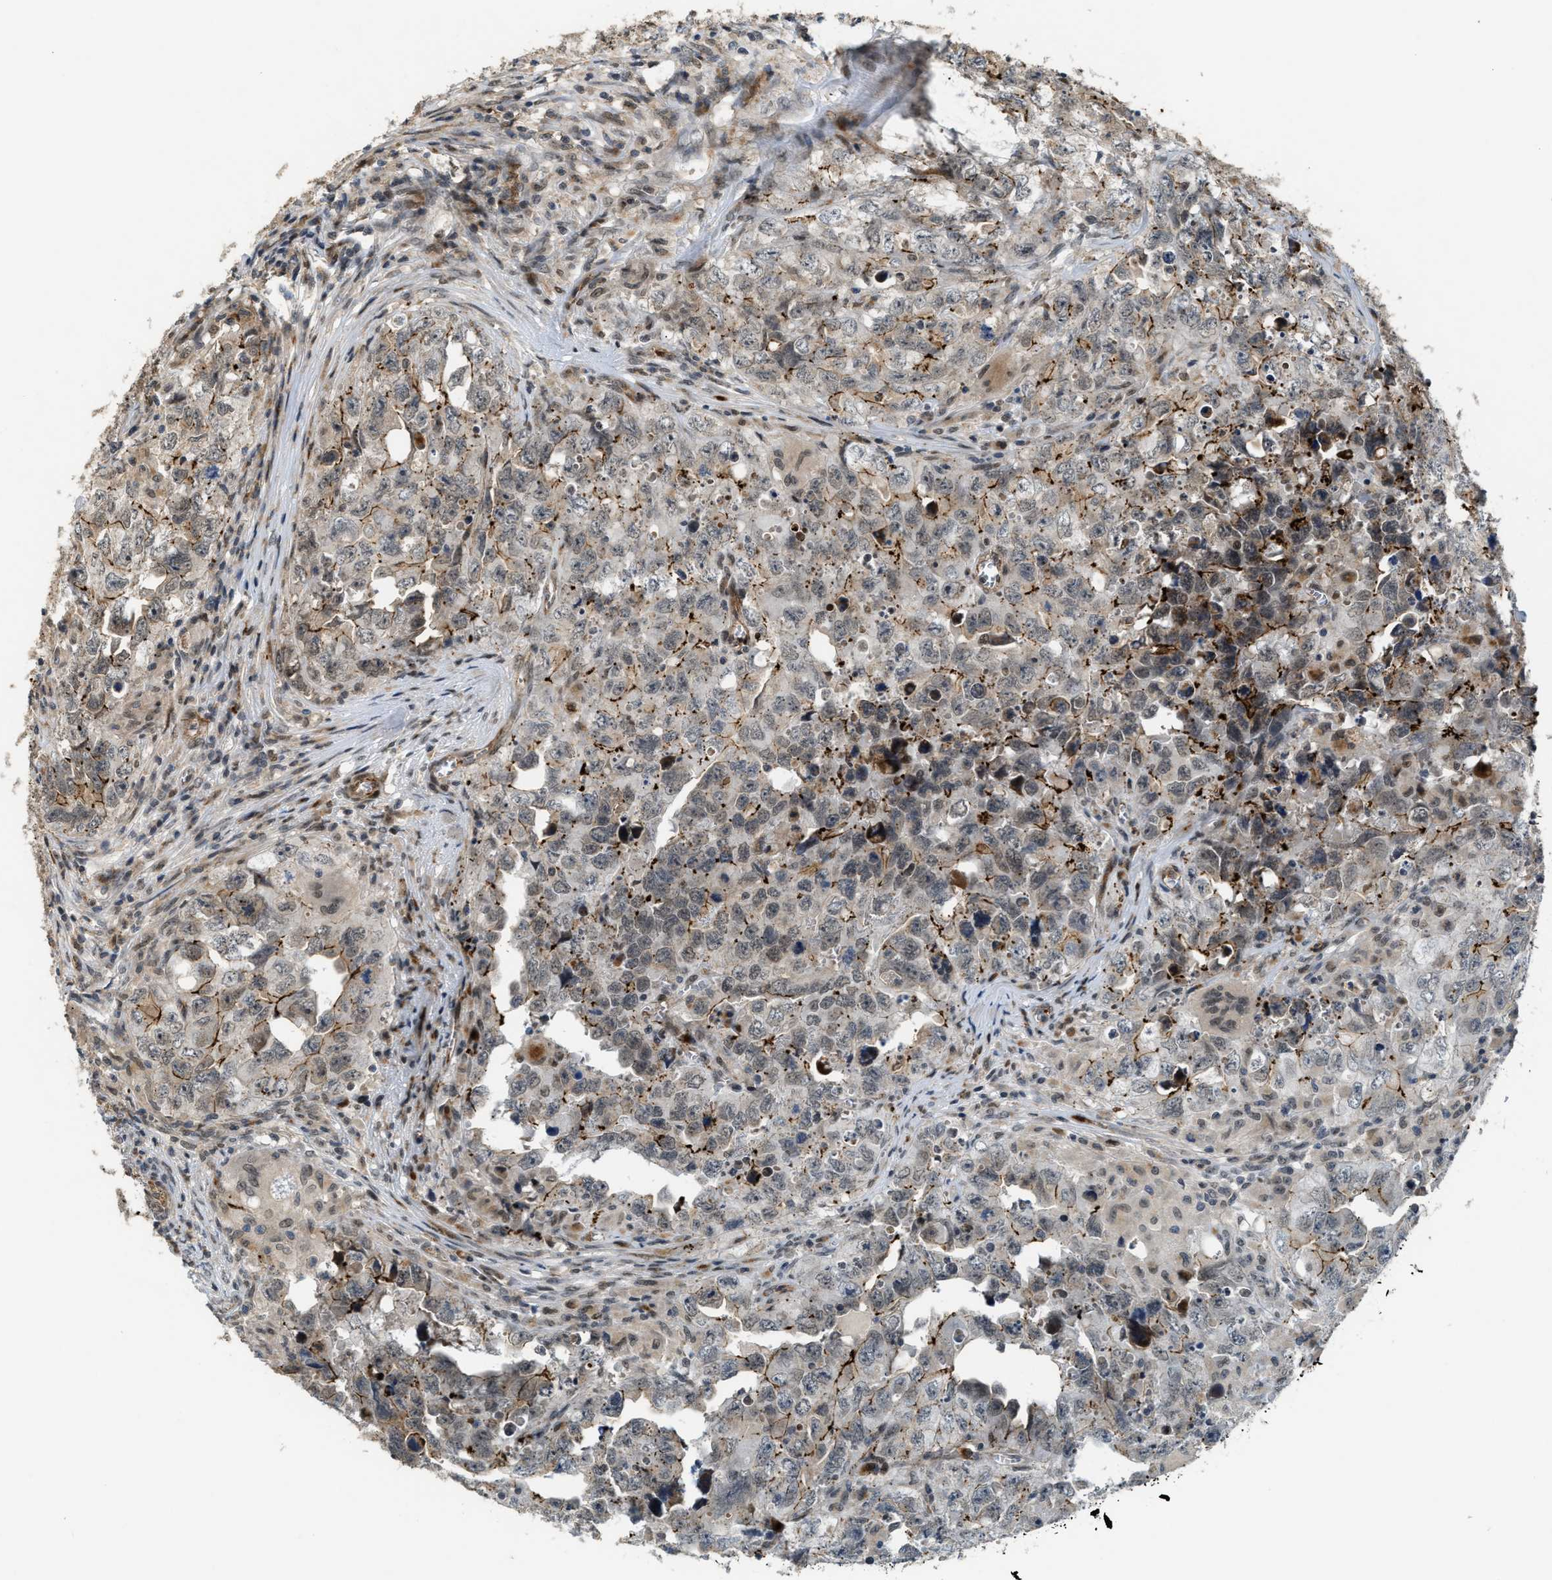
{"staining": {"intensity": "strong", "quantity": "<25%", "location": "cytoplasmic/membranous"}, "tissue": "testis cancer", "cell_type": "Tumor cells", "image_type": "cancer", "snomed": [{"axis": "morphology", "description": "Seminoma, NOS"}, {"axis": "morphology", "description": "Carcinoma, Embryonal, NOS"}, {"axis": "topography", "description": "Testis"}], "caption": "A high-resolution histopathology image shows immunohistochemistry (IHC) staining of seminoma (testis), which demonstrates strong cytoplasmic/membranous staining in approximately <25% of tumor cells.", "gene": "DPF2", "patient": {"sex": "male", "age": 43}}